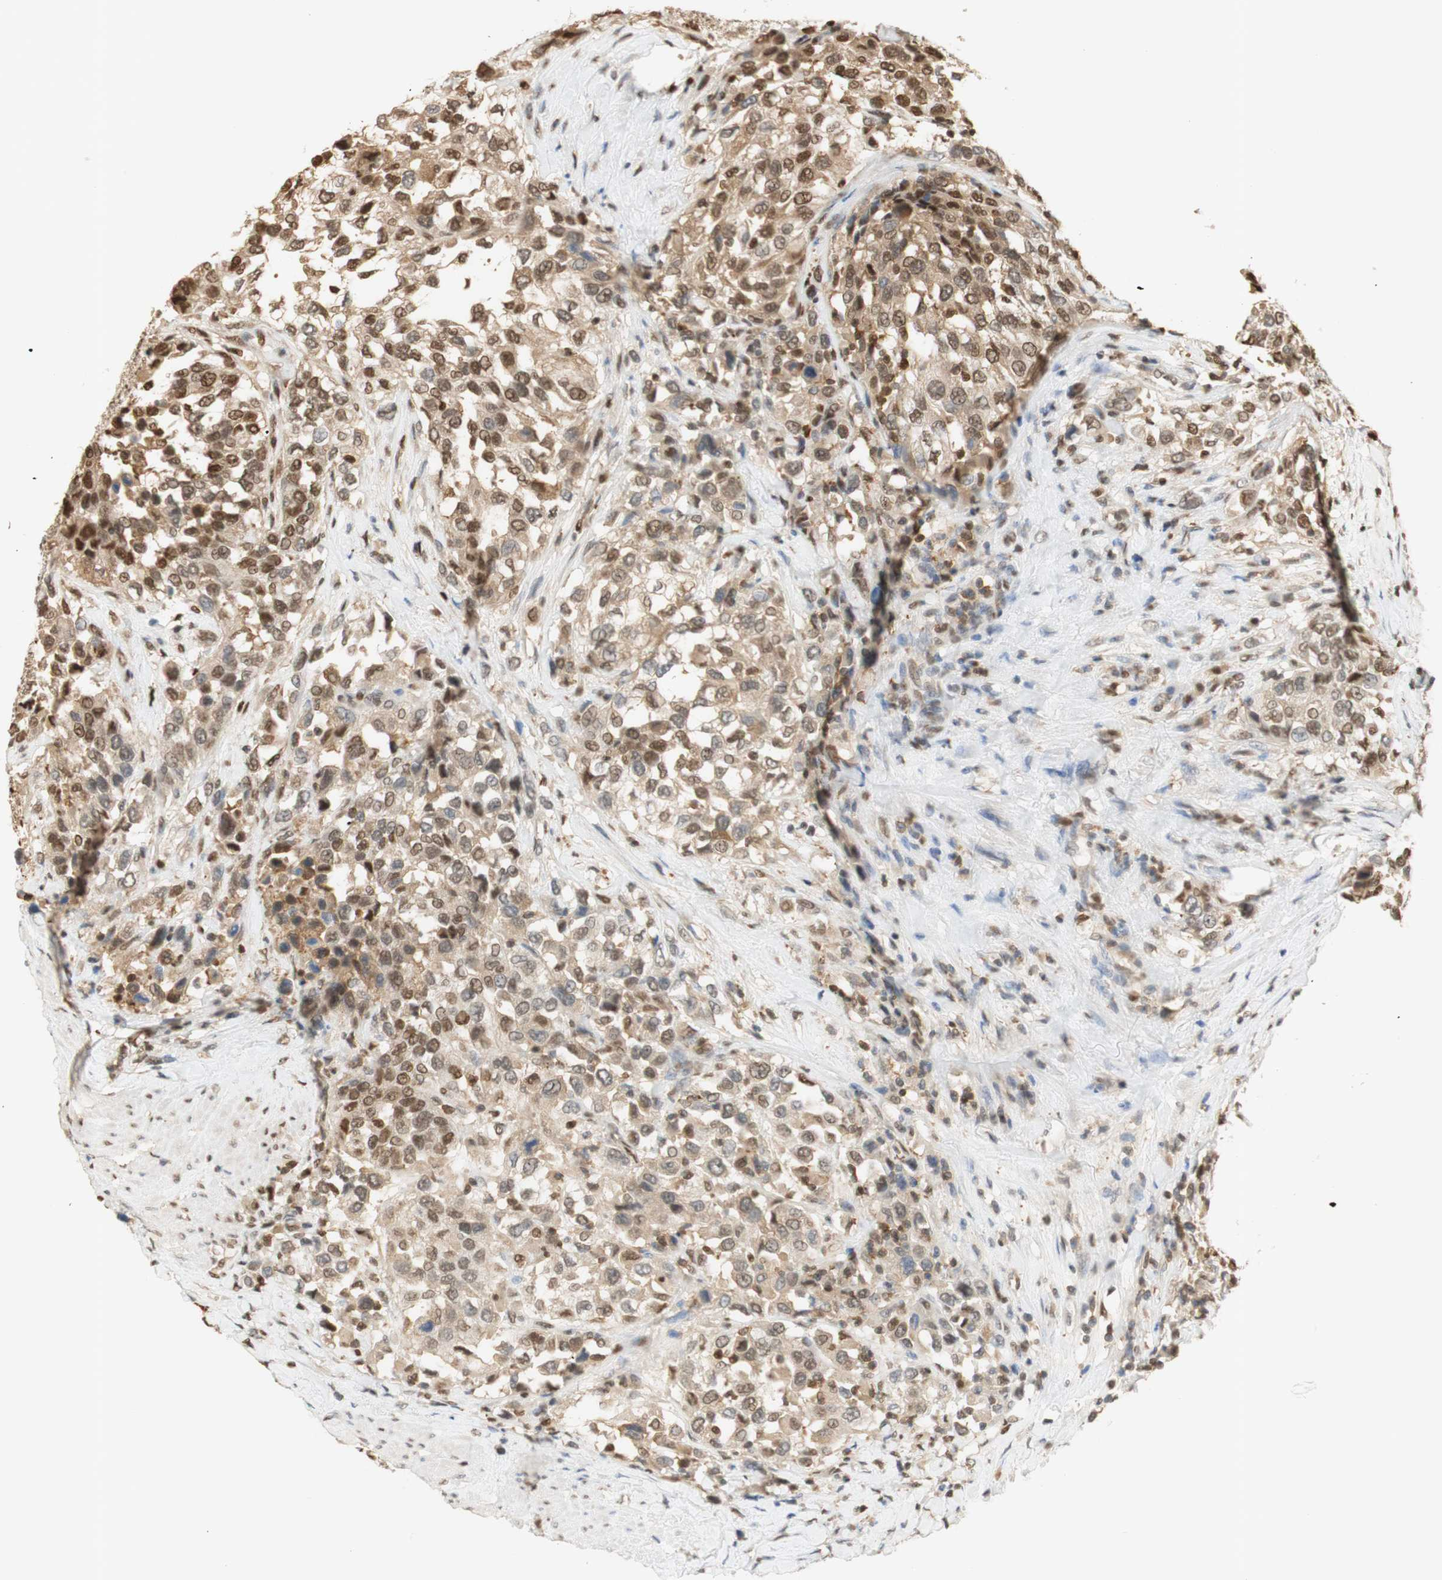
{"staining": {"intensity": "moderate", "quantity": ">75%", "location": "cytoplasmic/membranous,nuclear"}, "tissue": "urothelial cancer", "cell_type": "Tumor cells", "image_type": "cancer", "snomed": [{"axis": "morphology", "description": "Urothelial carcinoma, High grade"}, {"axis": "topography", "description": "Urinary bladder"}], "caption": "This histopathology image reveals immunohistochemistry staining of human urothelial carcinoma (high-grade), with medium moderate cytoplasmic/membranous and nuclear expression in about >75% of tumor cells.", "gene": "NAP1L4", "patient": {"sex": "female", "age": 80}}